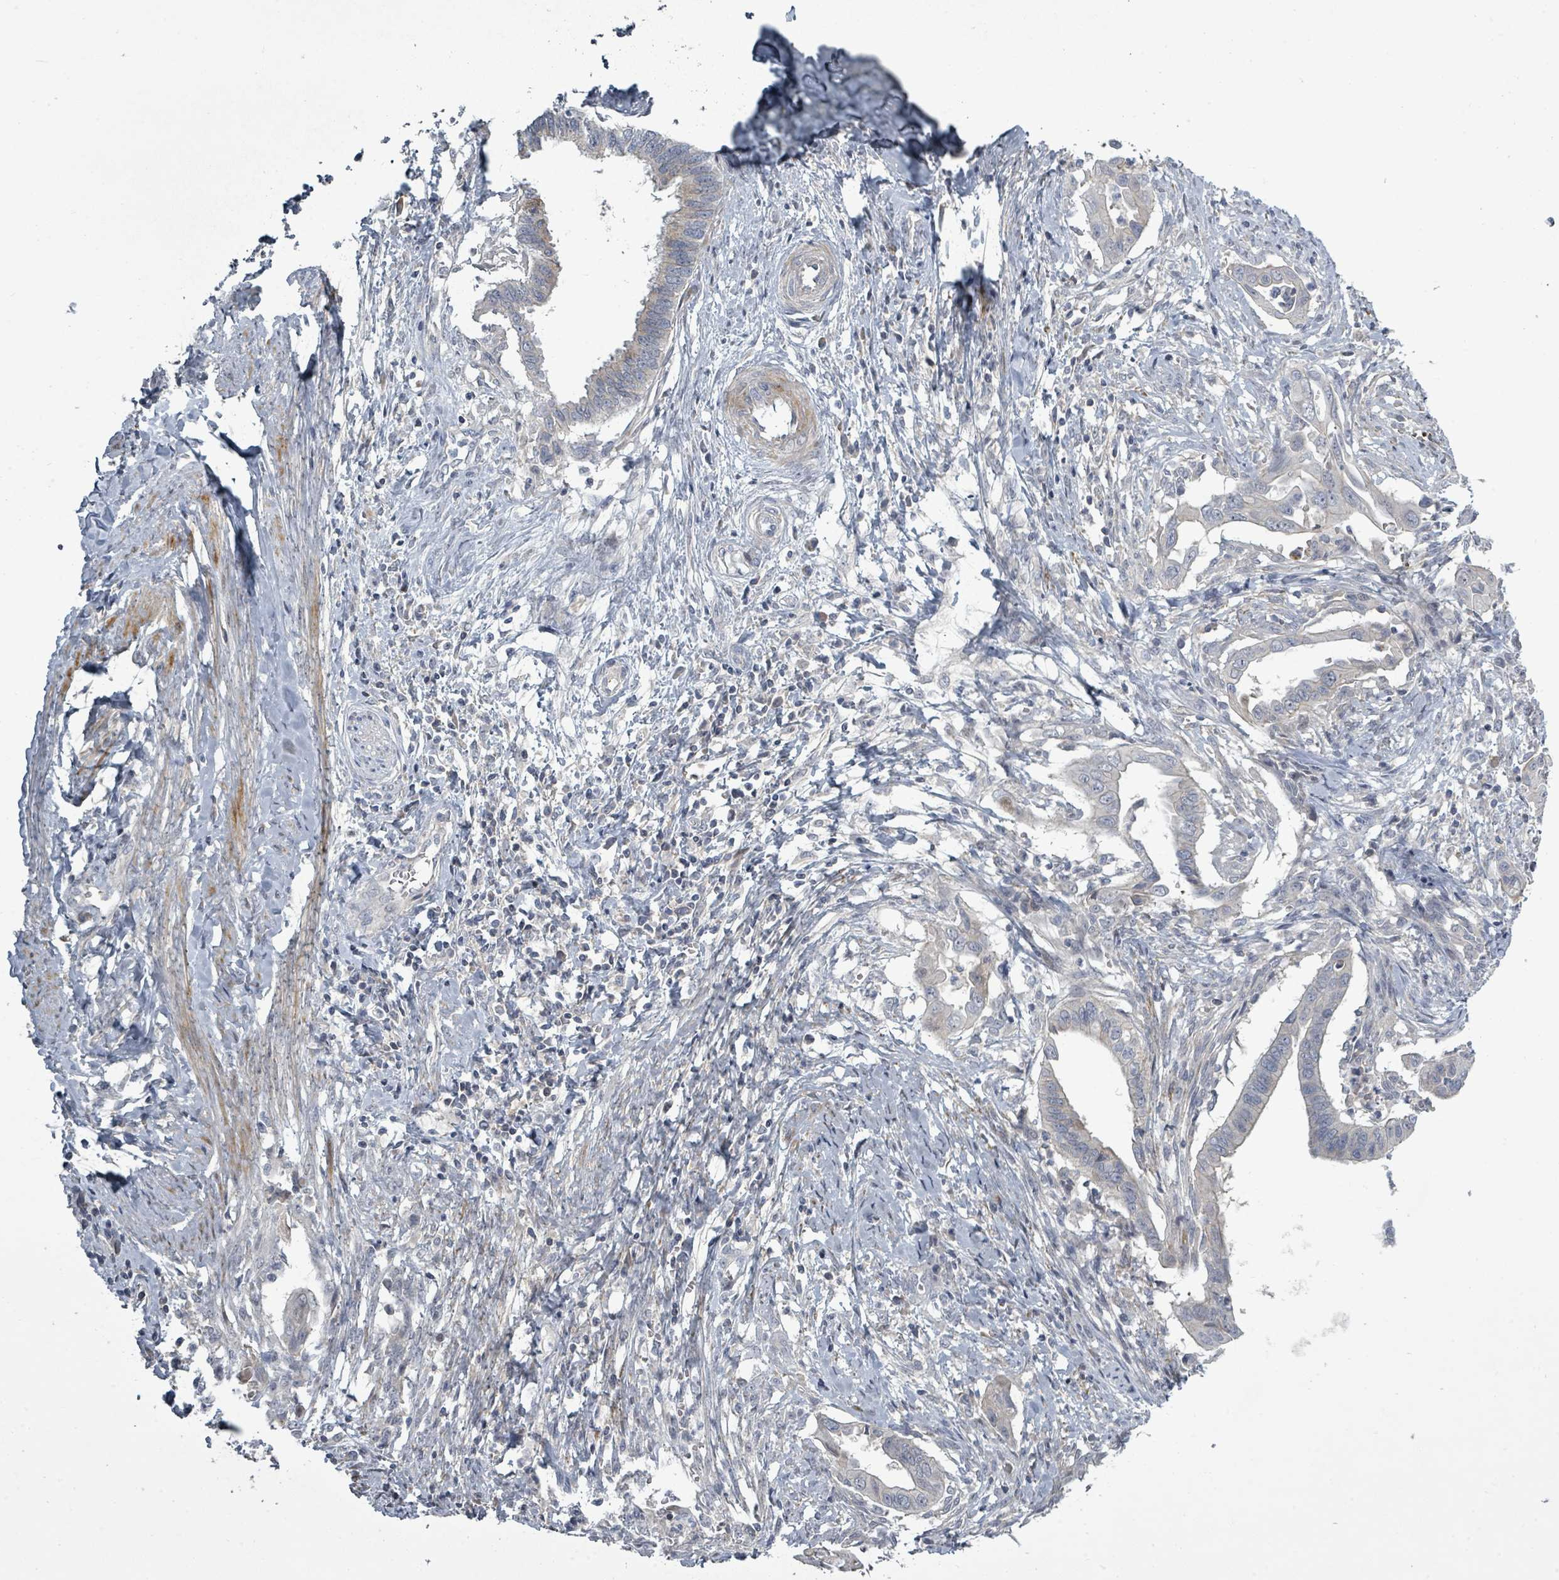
{"staining": {"intensity": "negative", "quantity": "none", "location": "none"}, "tissue": "cervical cancer", "cell_type": "Tumor cells", "image_type": "cancer", "snomed": [{"axis": "morphology", "description": "Adenocarcinoma, NOS"}, {"axis": "topography", "description": "Cervix"}], "caption": "An immunohistochemistry (IHC) micrograph of cervical adenocarcinoma is shown. There is no staining in tumor cells of cervical adenocarcinoma. (Brightfield microscopy of DAB (3,3'-diaminobenzidine) immunohistochemistry (IHC) at high magnification).", "gene": "LEFTY2", "patient": {"sex": "female", "age": 42}}